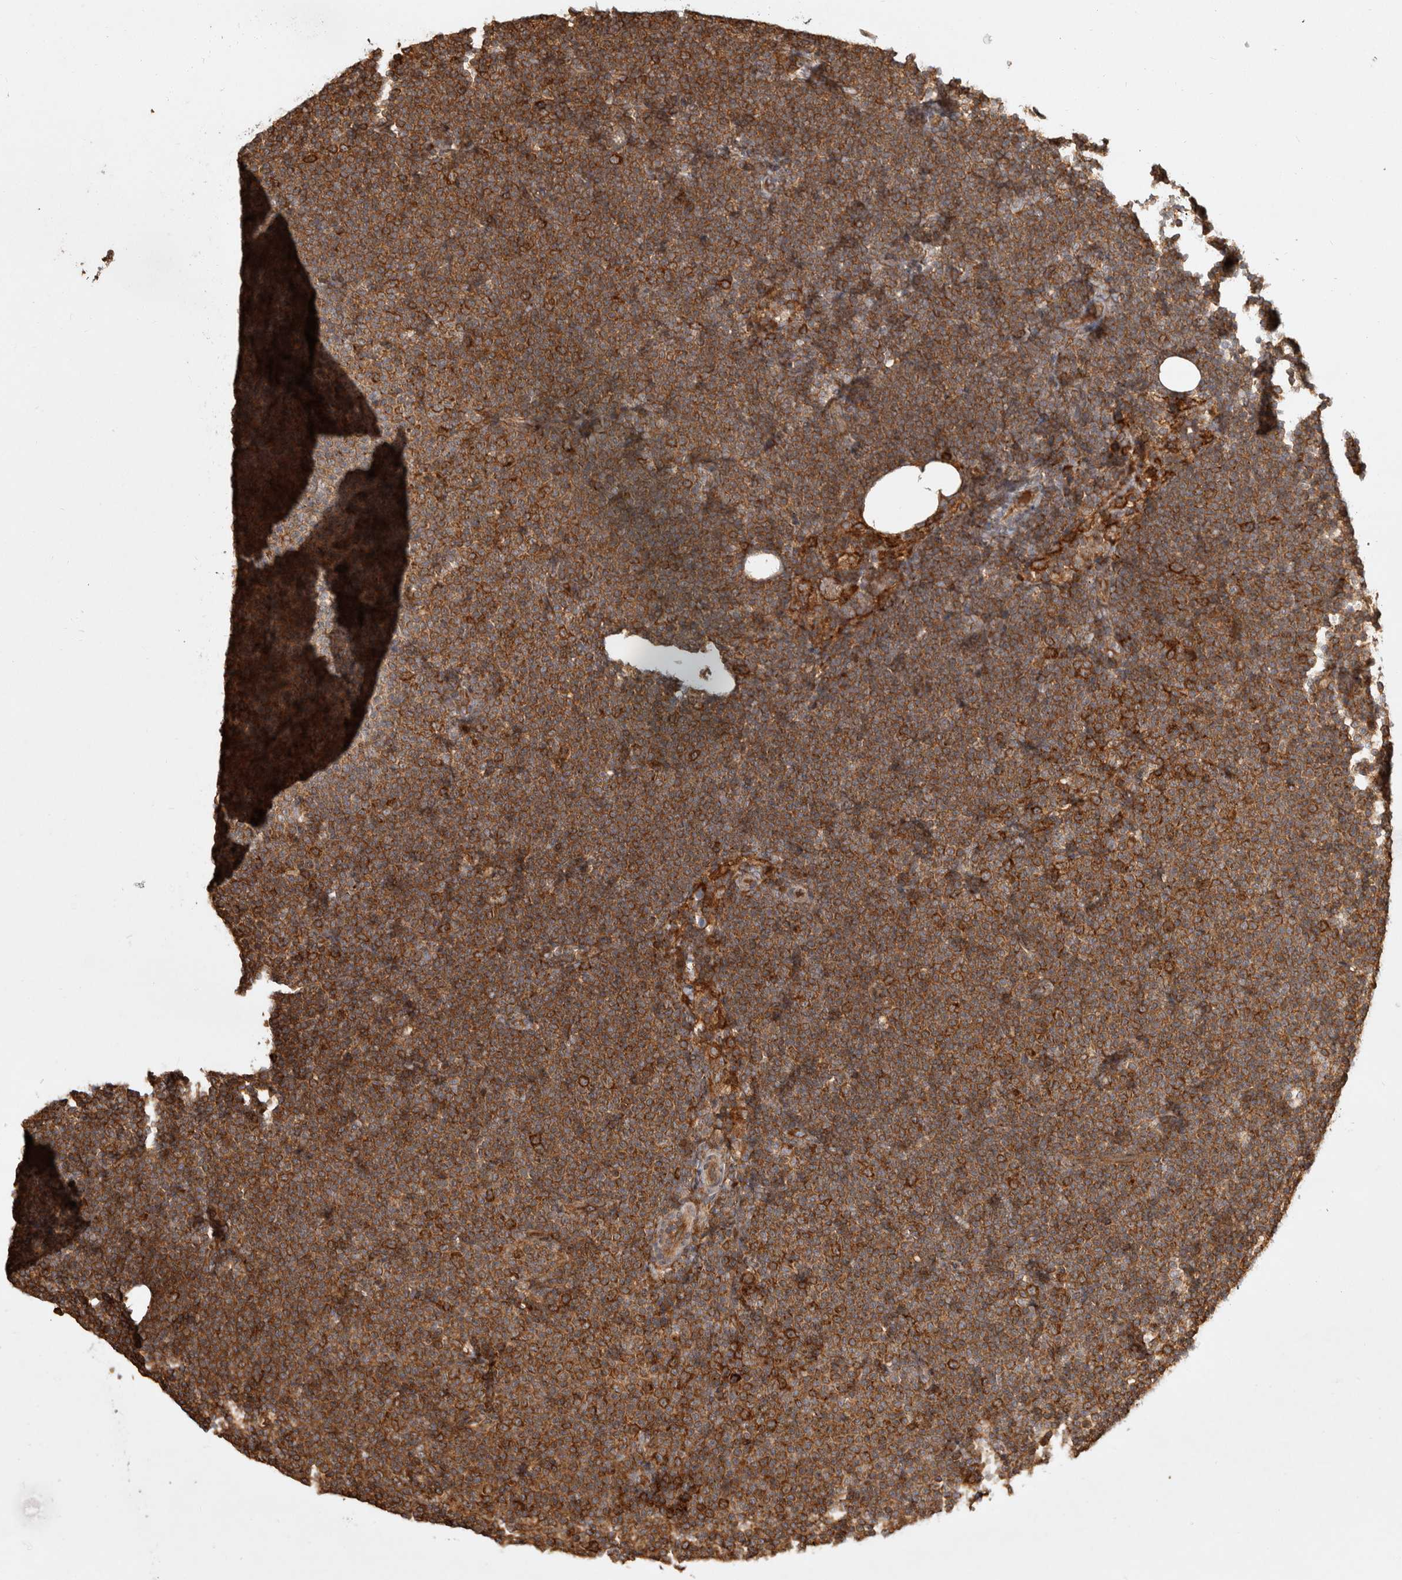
{"staining": {"intensity": "moderate", "quantity": ">75%", "location": "cytoplasmic/membranous"}, "tissue": "lymphoma", "cell_type": "Tumor cells", "image_type": "cancer", "snomed": [{"axis": "morphology", "description": "Malignant lymphoma, non-Hodgkin's type, Low grade"}, {"axis": "topography", "description": "Lymph node"}], "caption": "An immunohistochemistry image of tumor tissue is shown. Protein staining in brown shows moderate cytoplasmic/membranous positivity in lymphoma within tumor cells. (DAB (3,3'-diaminobenzidine) = brown stain, brightfield microscopy at high magnification).", "gene": "CAMSAP2", "patient": {"sex": "female", "age": 53}}